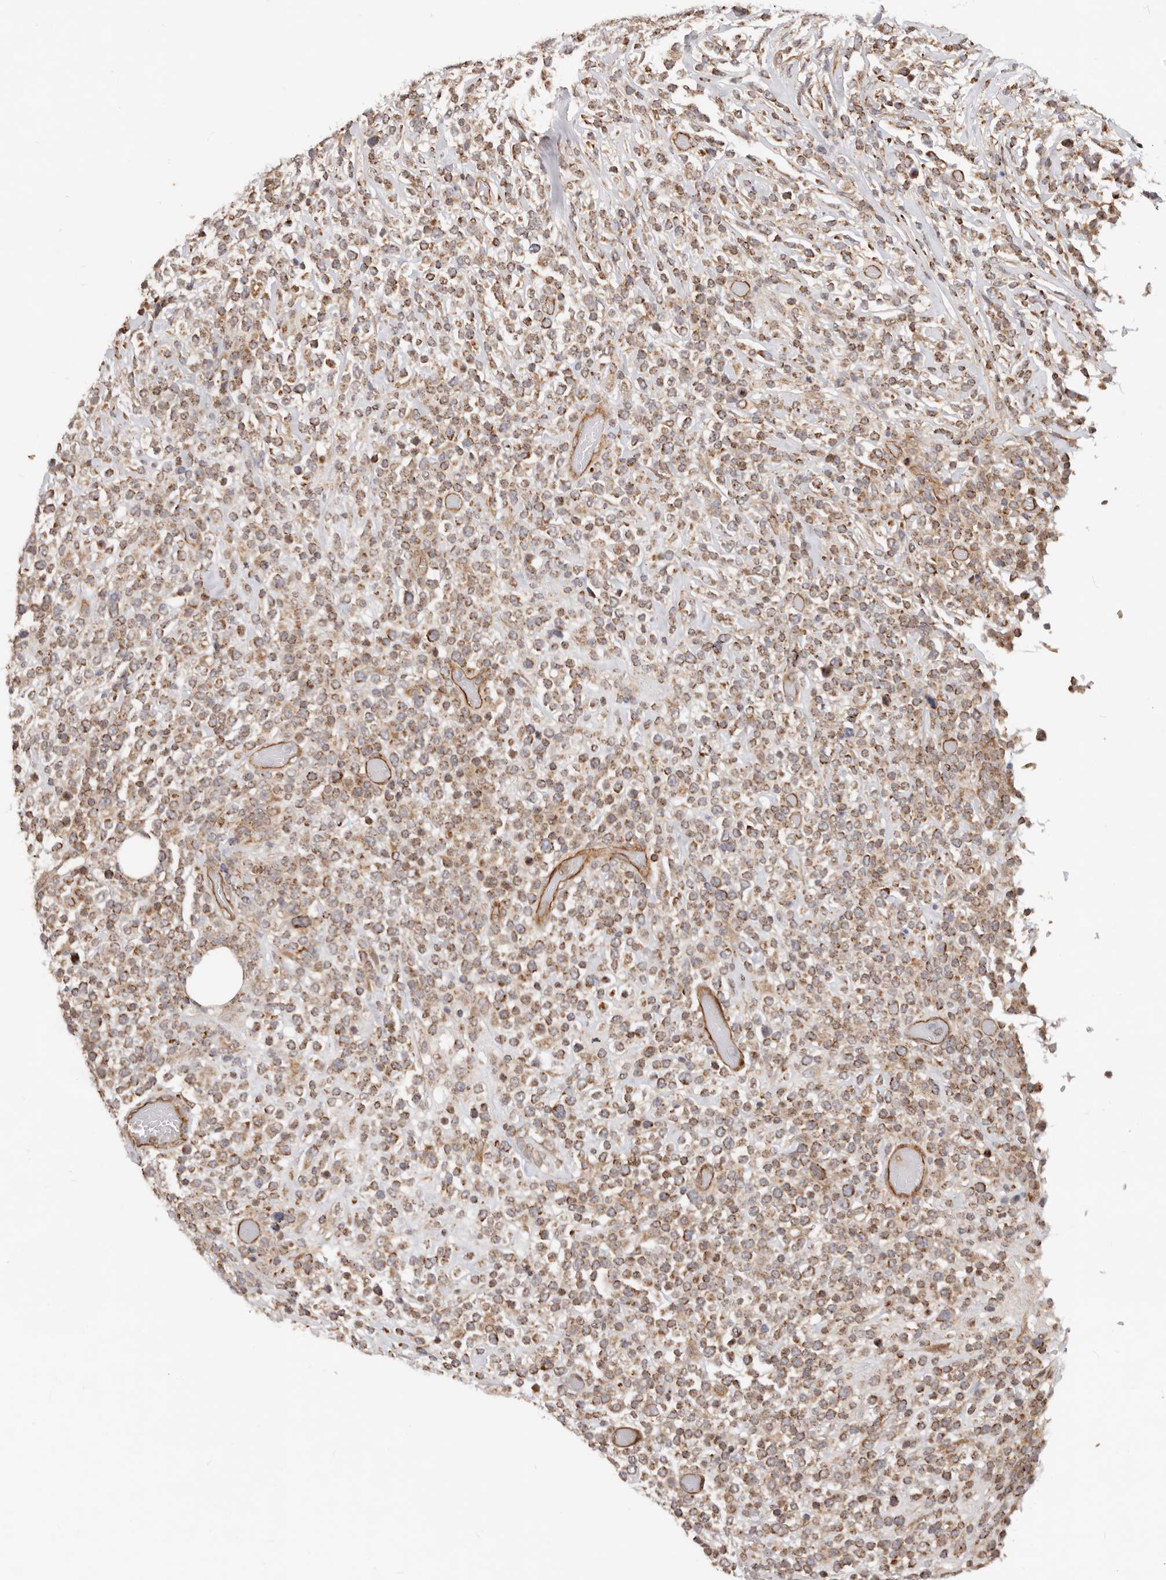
{"staining": {"intensity": "moderate", "quantity": ">75%", "location": "cytoplasmic/membranous"}, "tissue": "lymphoma", "cell_type": "Tumor cells", "image_type": "cancer", "snomed": [{"axis": "morphology", "description": "Malignant lymphoma, non-Hodgkin's type, High grade"}, {"axis": "topography", "description": "Colon"}], "caption": "Lymphoma stained for a protein displays moderate cytoplasmic/membranous positivity in tumor cells. (DAB IHC with brightfield microscopy, high magnification).", "gene": "USP49", "patient": {"sex": "female", "age": 53}}